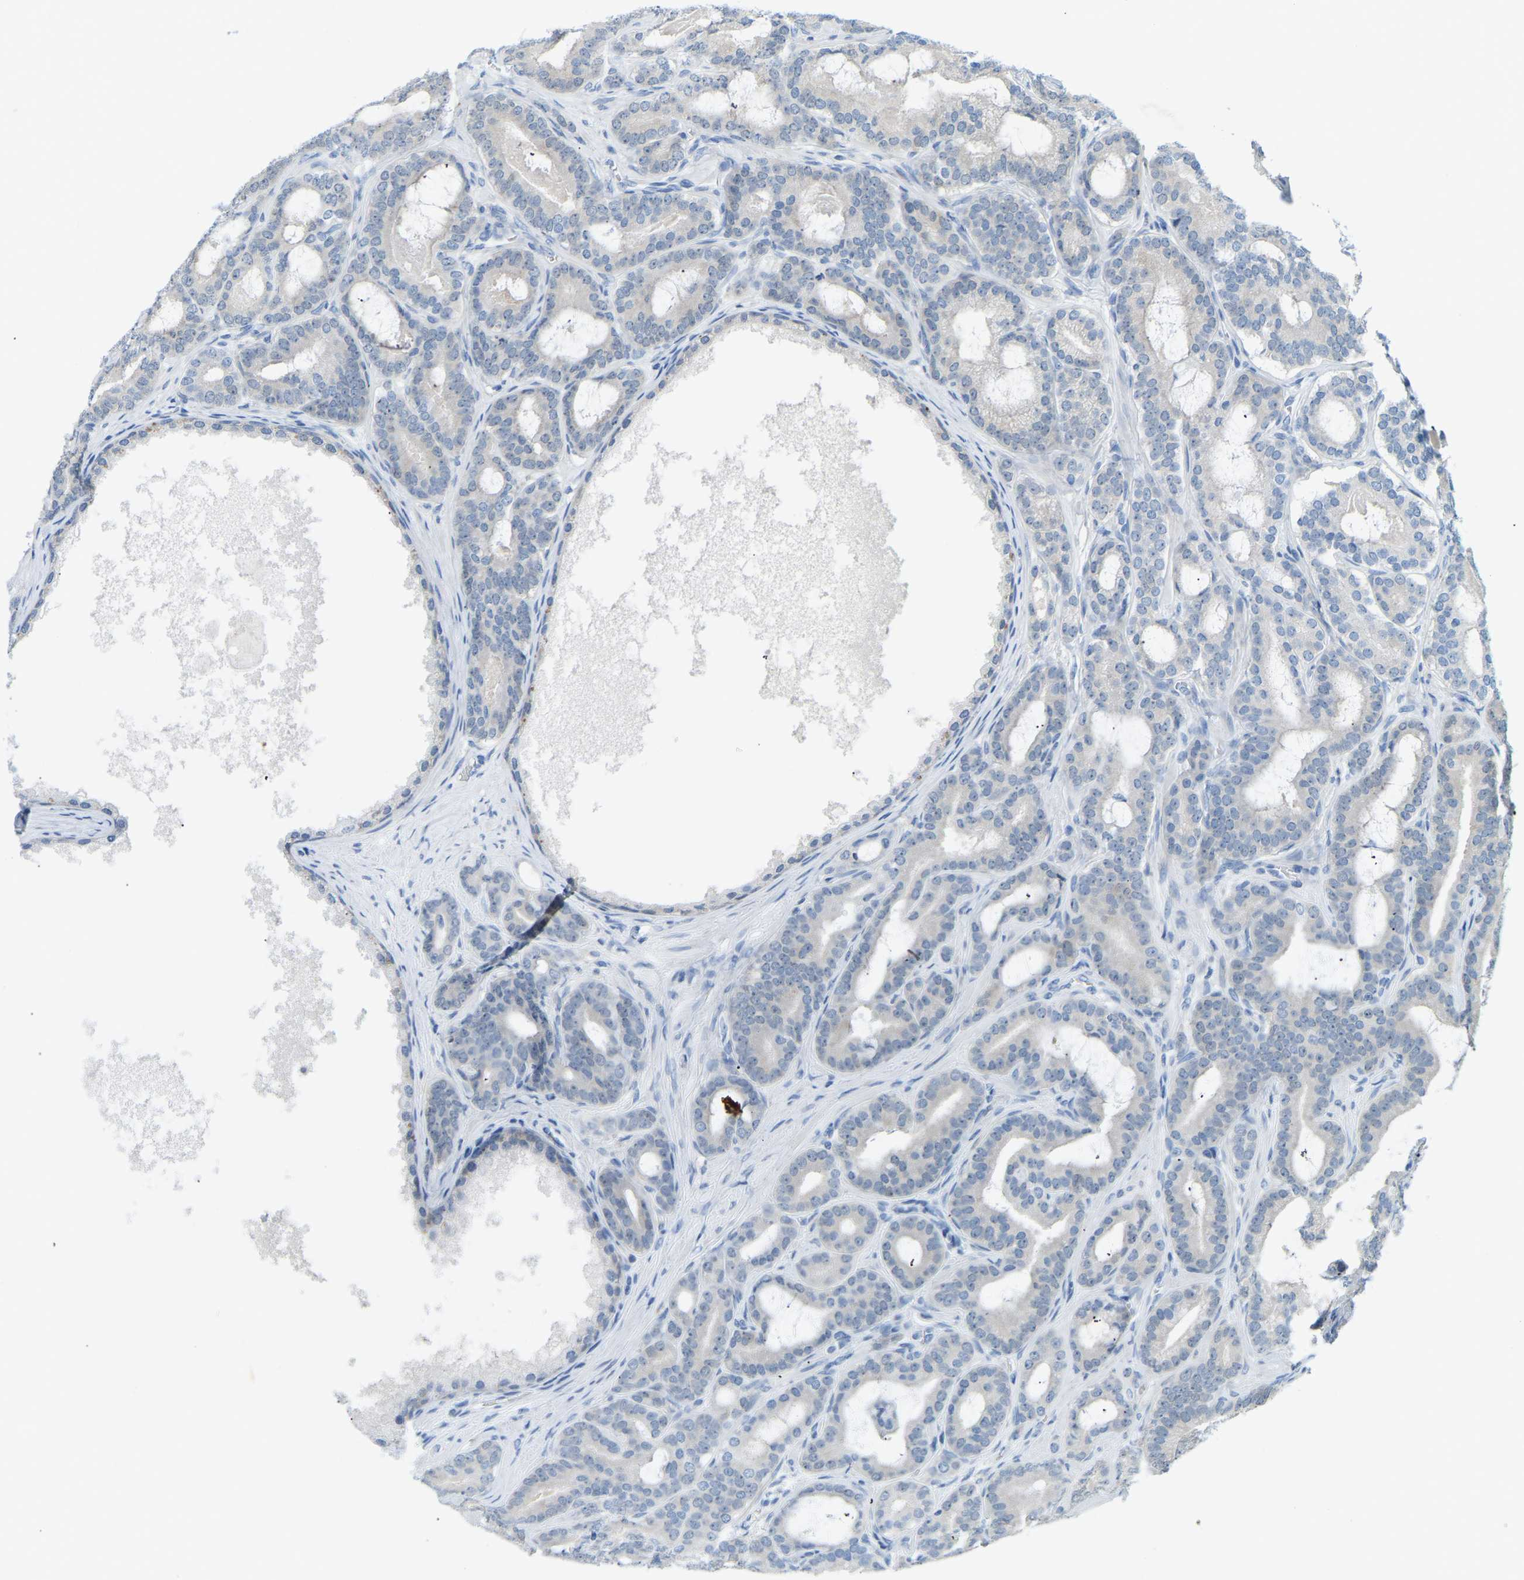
{"staining": {"intensity": "negative", "quantity": "none", "location": "none"}, "tissue": "prostate cancer", "cell_type": "Tumor cells", "image_type": "cancer", "snomed": [{"axis": "morphology", "description": "Adenocarcinoma, High grade"}, {"axis": "topography", "description": "Prostate"}], "caption": "This is an immunohistochemistry photomicrograph of prostate high-grade adenocarcinoma. There is no expression in tumor cells.", "gene": "NME8", "patient": {"sex": "male", "age": 60}}